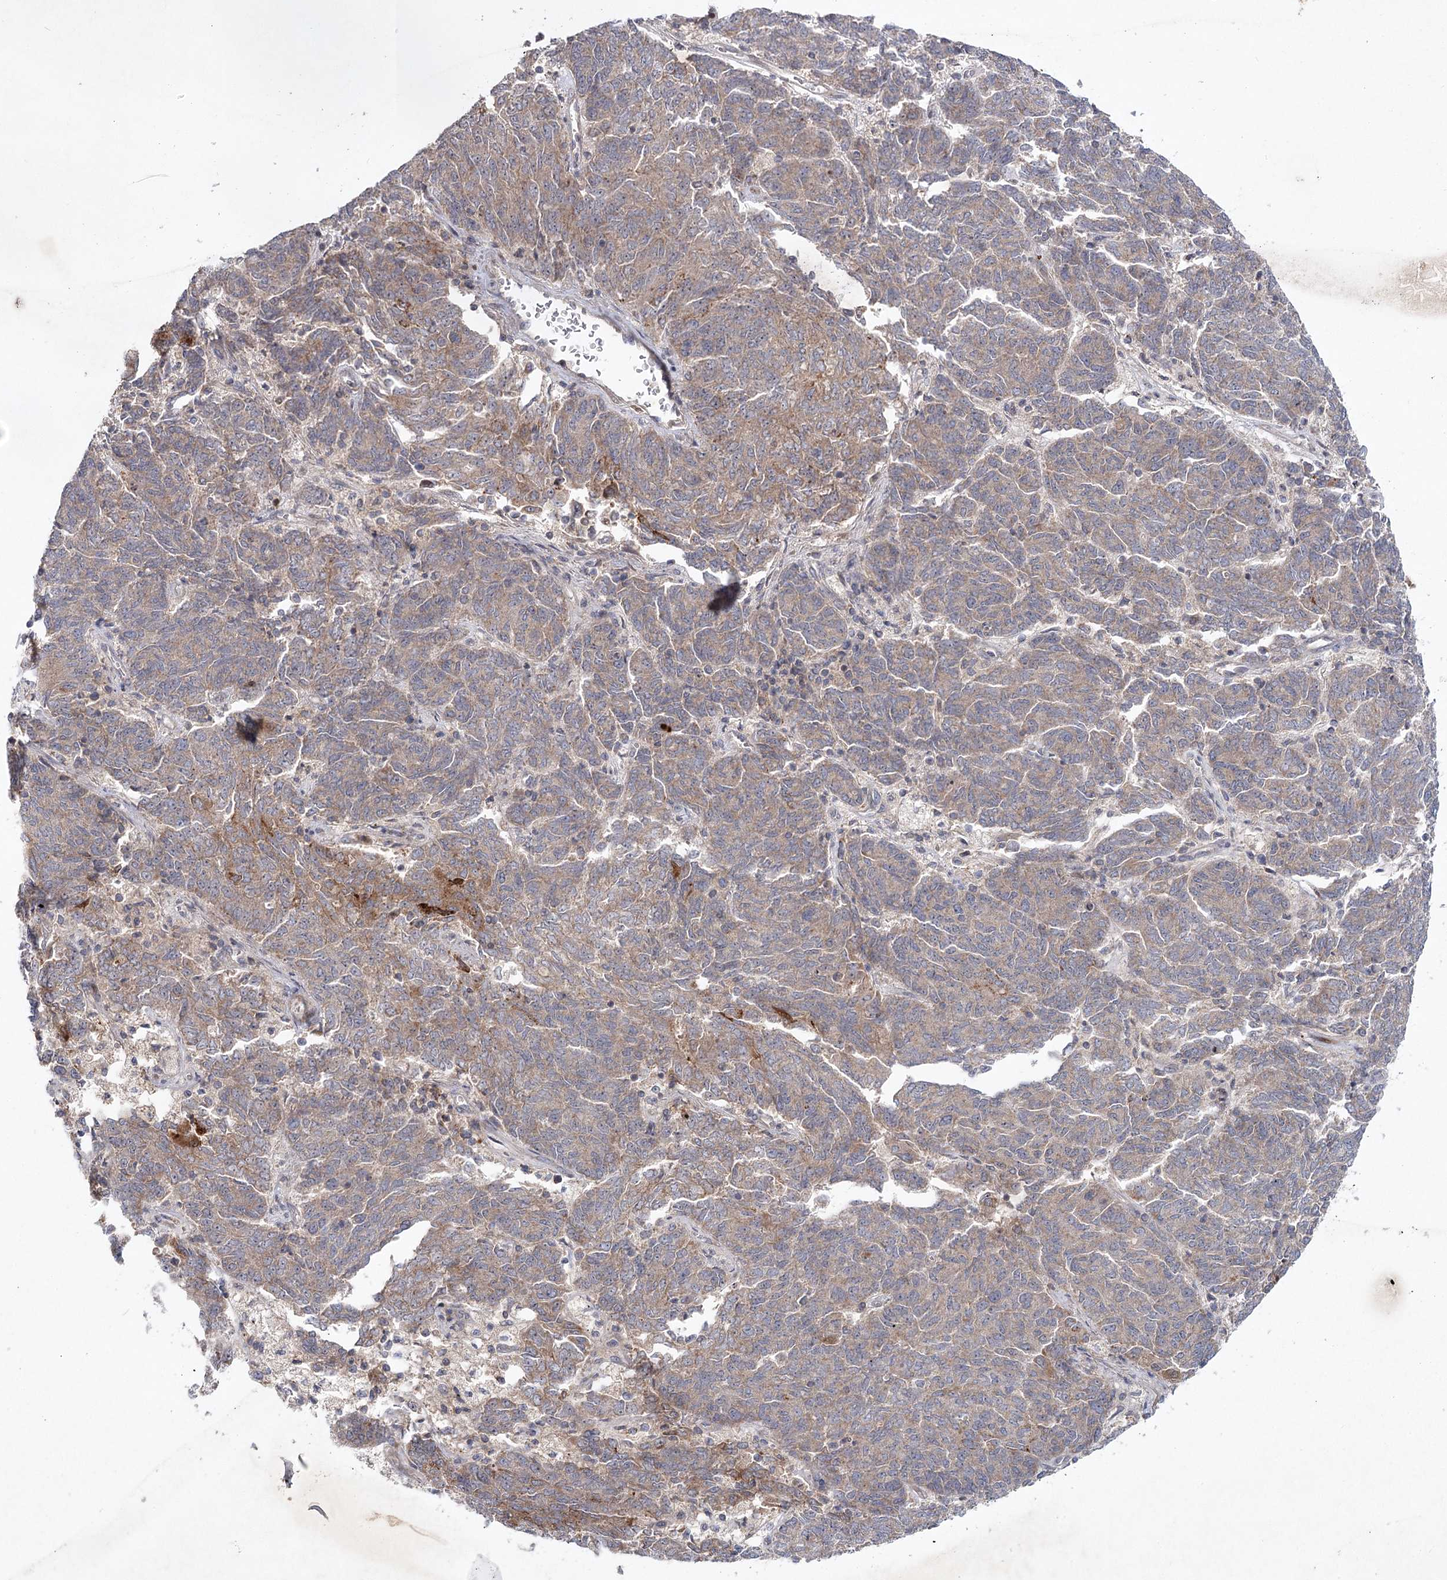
{"staining": {"intensity": "weak", "quantity": ">75%", "location": "cytoplasmic/membranous"}, "tissue": "endometrial cancer", "cell_type": "Tumor cells", "image_type": "cancer", "snomed": [{"axis": "morphology", "description": "Adenocarcinoma, NOS"}, {"axis": "topography", "description": "Endometrium"}], "caption": "Immunohistochemical staining of adenocarcinoma (endometrial) displays weak cytoplasmic/membranous protein staining in about >75% of tumor cells.", "gene": "MAP3K13", "patient": {"sex": "female", "age": 80}}